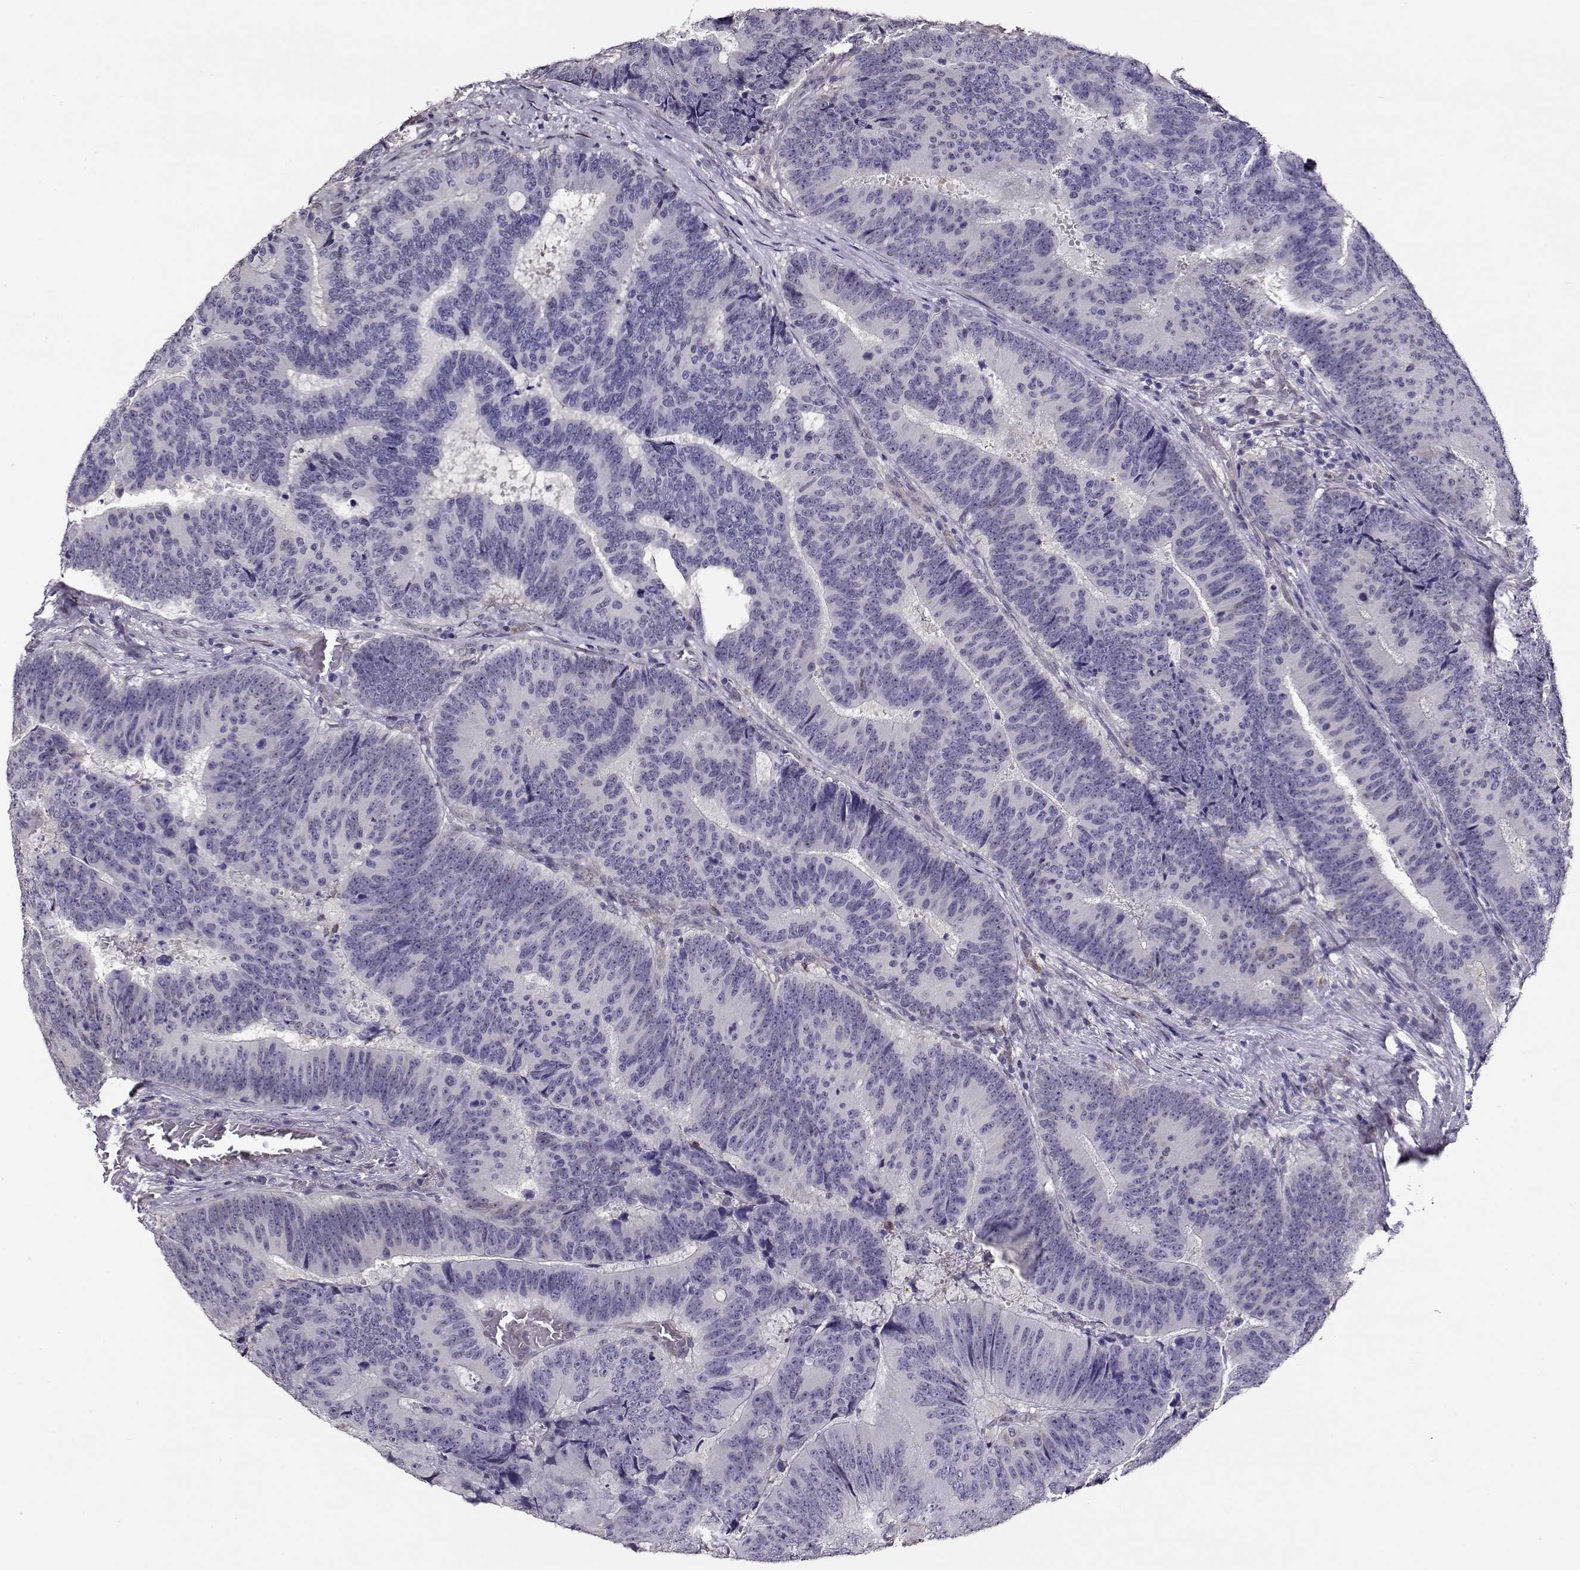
{"staining": {"intensity": "negative", "quantity": "none", "location": "none"}, "tissue": "colorectal cancer", "cell_type": "Tumor cells", "image_type": "cancer", "snomed": [{"axis": "morphology", "description": "Adenocarcinoma, NOS"}, {"axis": "topography", "description": "Colon"}], "caption": "An image of human colorectal cancer (adenocarcinoma) is negative for staining in tumor cells. (Stains: DAB immunohistochemistry with hematoxylin counter stain, Microscopy: brightfield microscopy at high magnification).", "gene": "CCR8", "patient": {"sex": "female", "age": 82}}